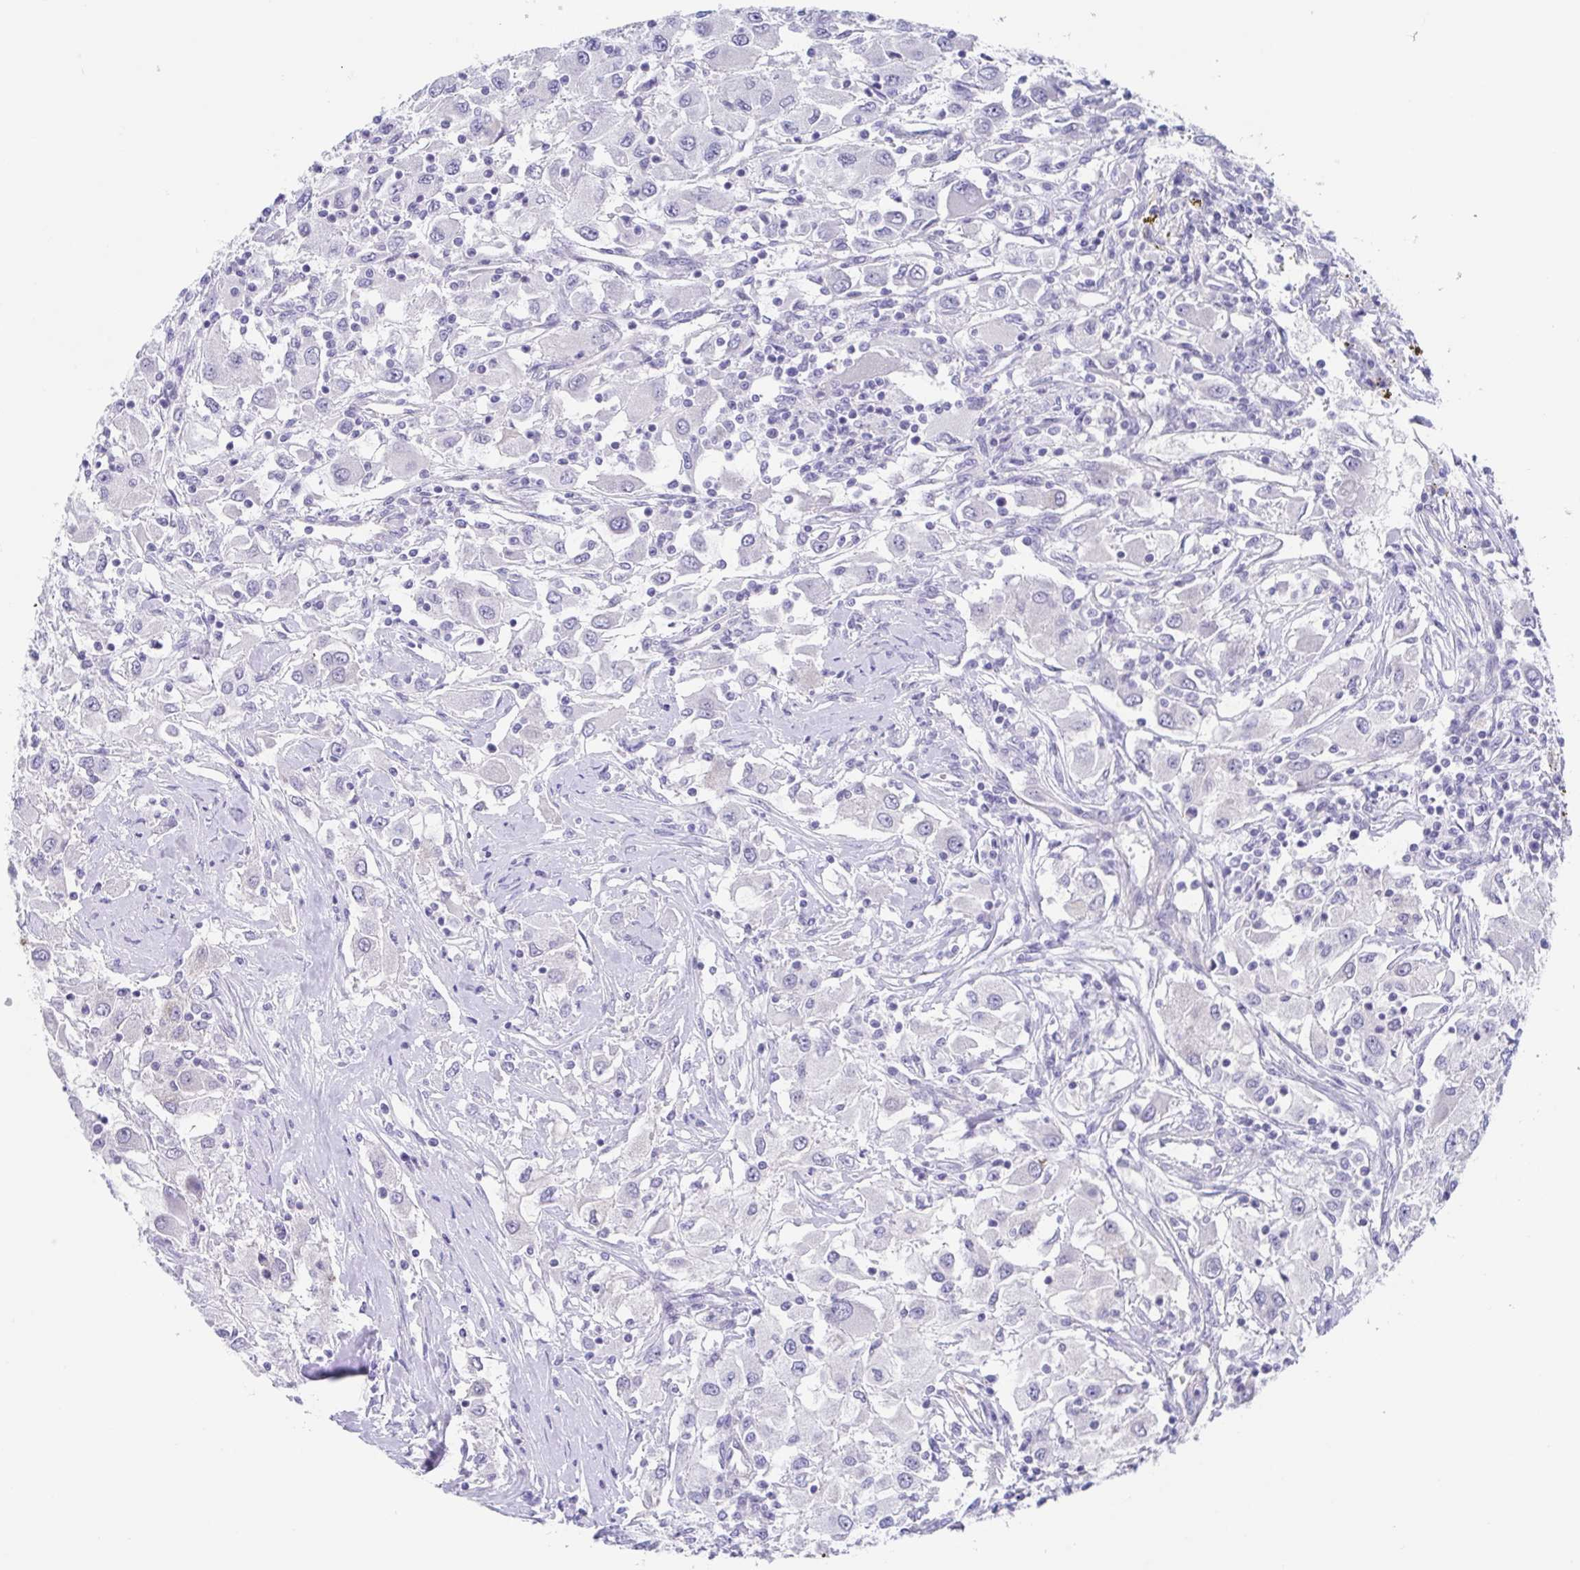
{"staining": {"intensity": "negative", "quantity": "none", "location": "none"}, "tissue": "renal cancer", "cell_type": "Tumor cells", "image_type": "cancer", "snomed": [{"axis": "morphology", "description": "Adenocarcinoma, NOS"}, {"axis": "topography", "description": "Kidney"}], "caption": "The histopathology image demonstrates no significant positivity in tumor cells of renal adenocarcinoma.", "gene": "TEX12", "patient": {"sex": "female", "age": 67}}